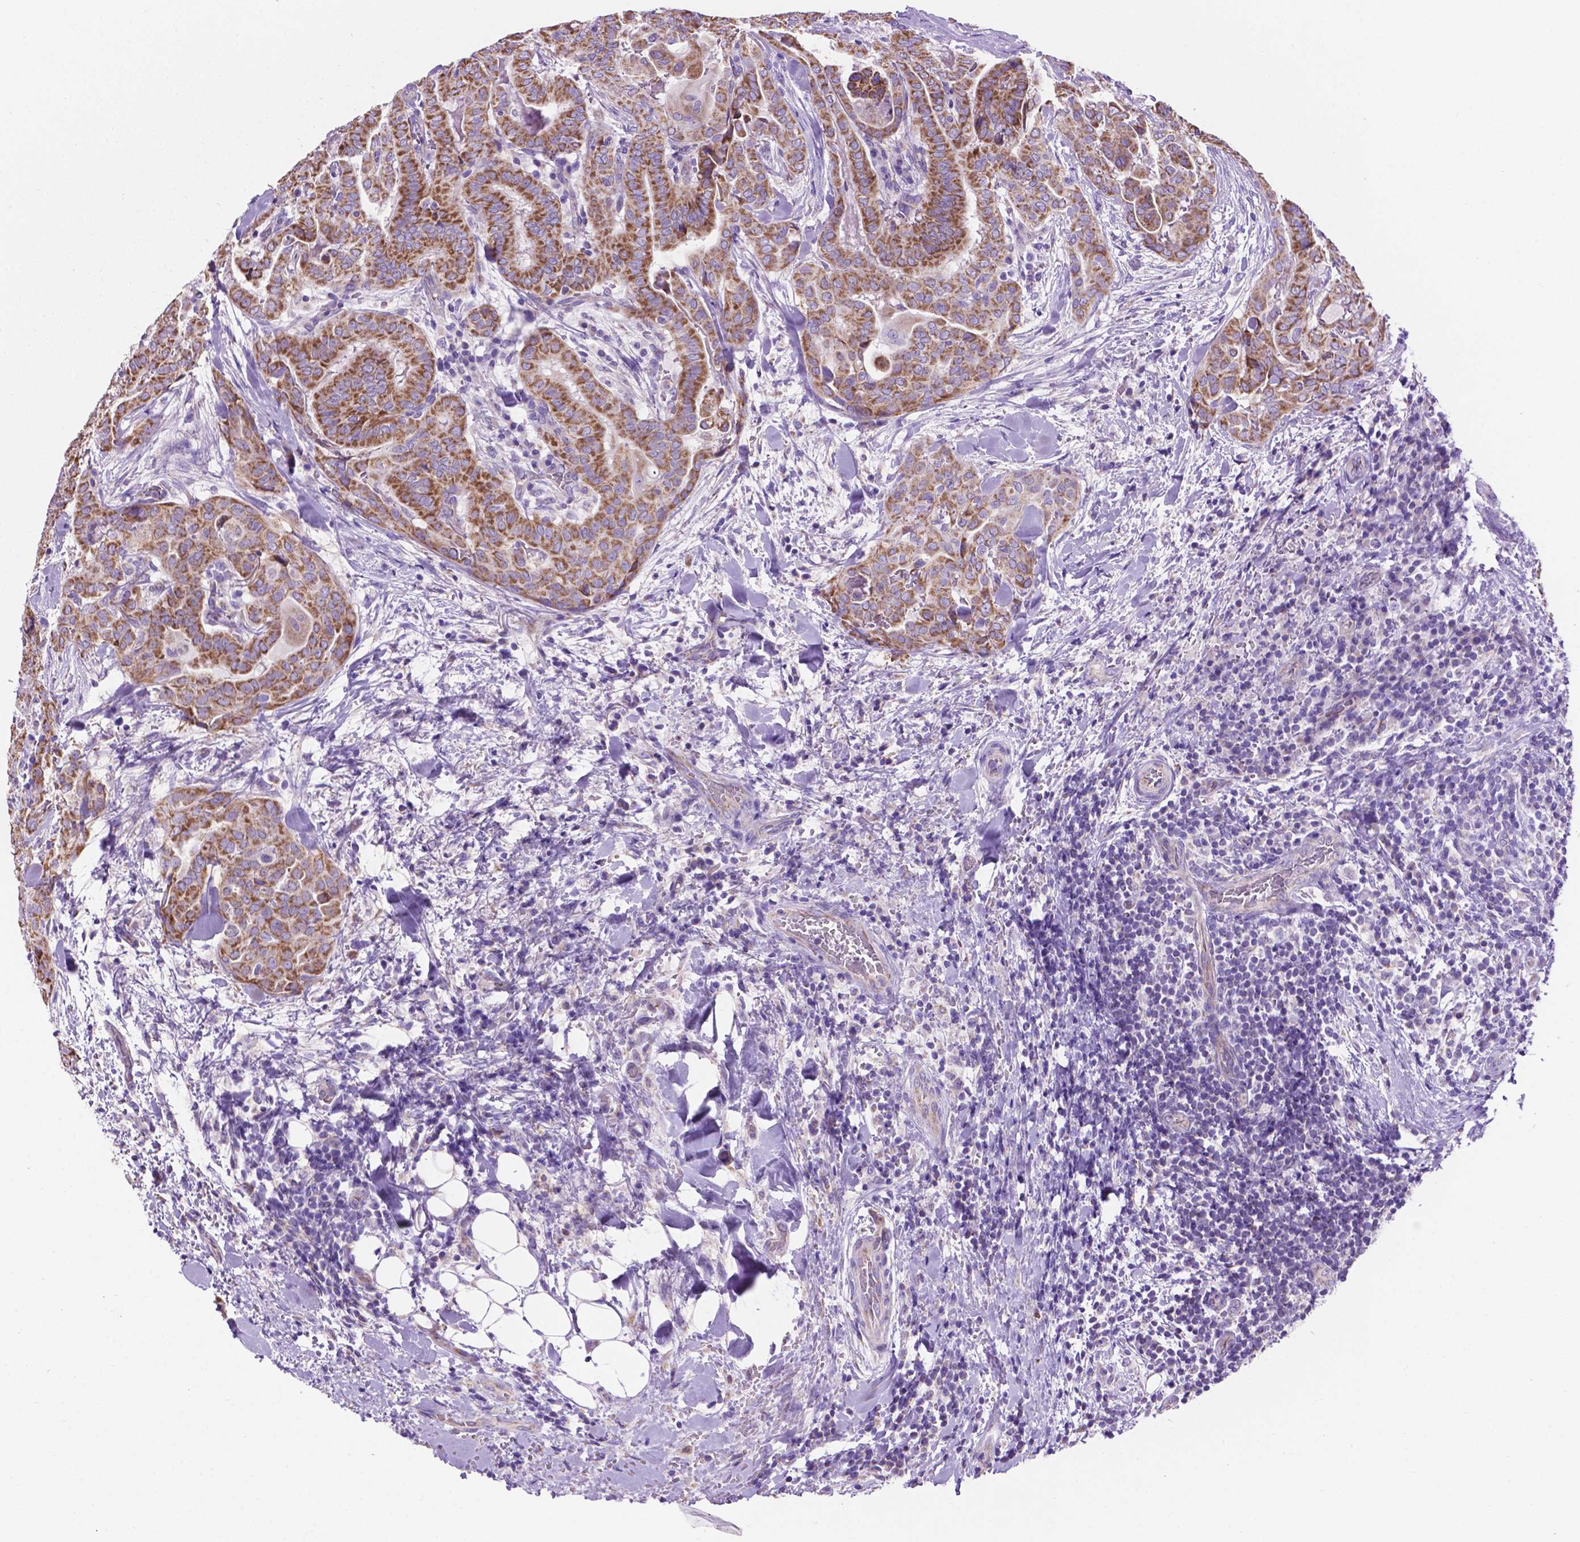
{"staining": {"intensity": "moderate", "quantity": ">75%", "location": "cytoplasmic/membranous"}, "tissue": "thyroid cancer", "cell_type": "Tumor cells", "image_type": "cancer", "snomed": [{"axis": "morphology", "description": "Papillary adenocarcinoma, NOS"}, {"axis": "topography", "description": "Thyroid gland"}], "caption": "Immunohistochemistry (DAB (3,3'-diaminobenzidine)) staining of human thyroid cancer (papillary adenocarcinoma) reveals moderate cytoplasmic/membranous protein expression in approximately >75% of tumor cells. The protein is shown in brown color, while the nuclei are stained blue.", "gene": "TMEM121B", "patient": {"sex": "female", "age": 61}}